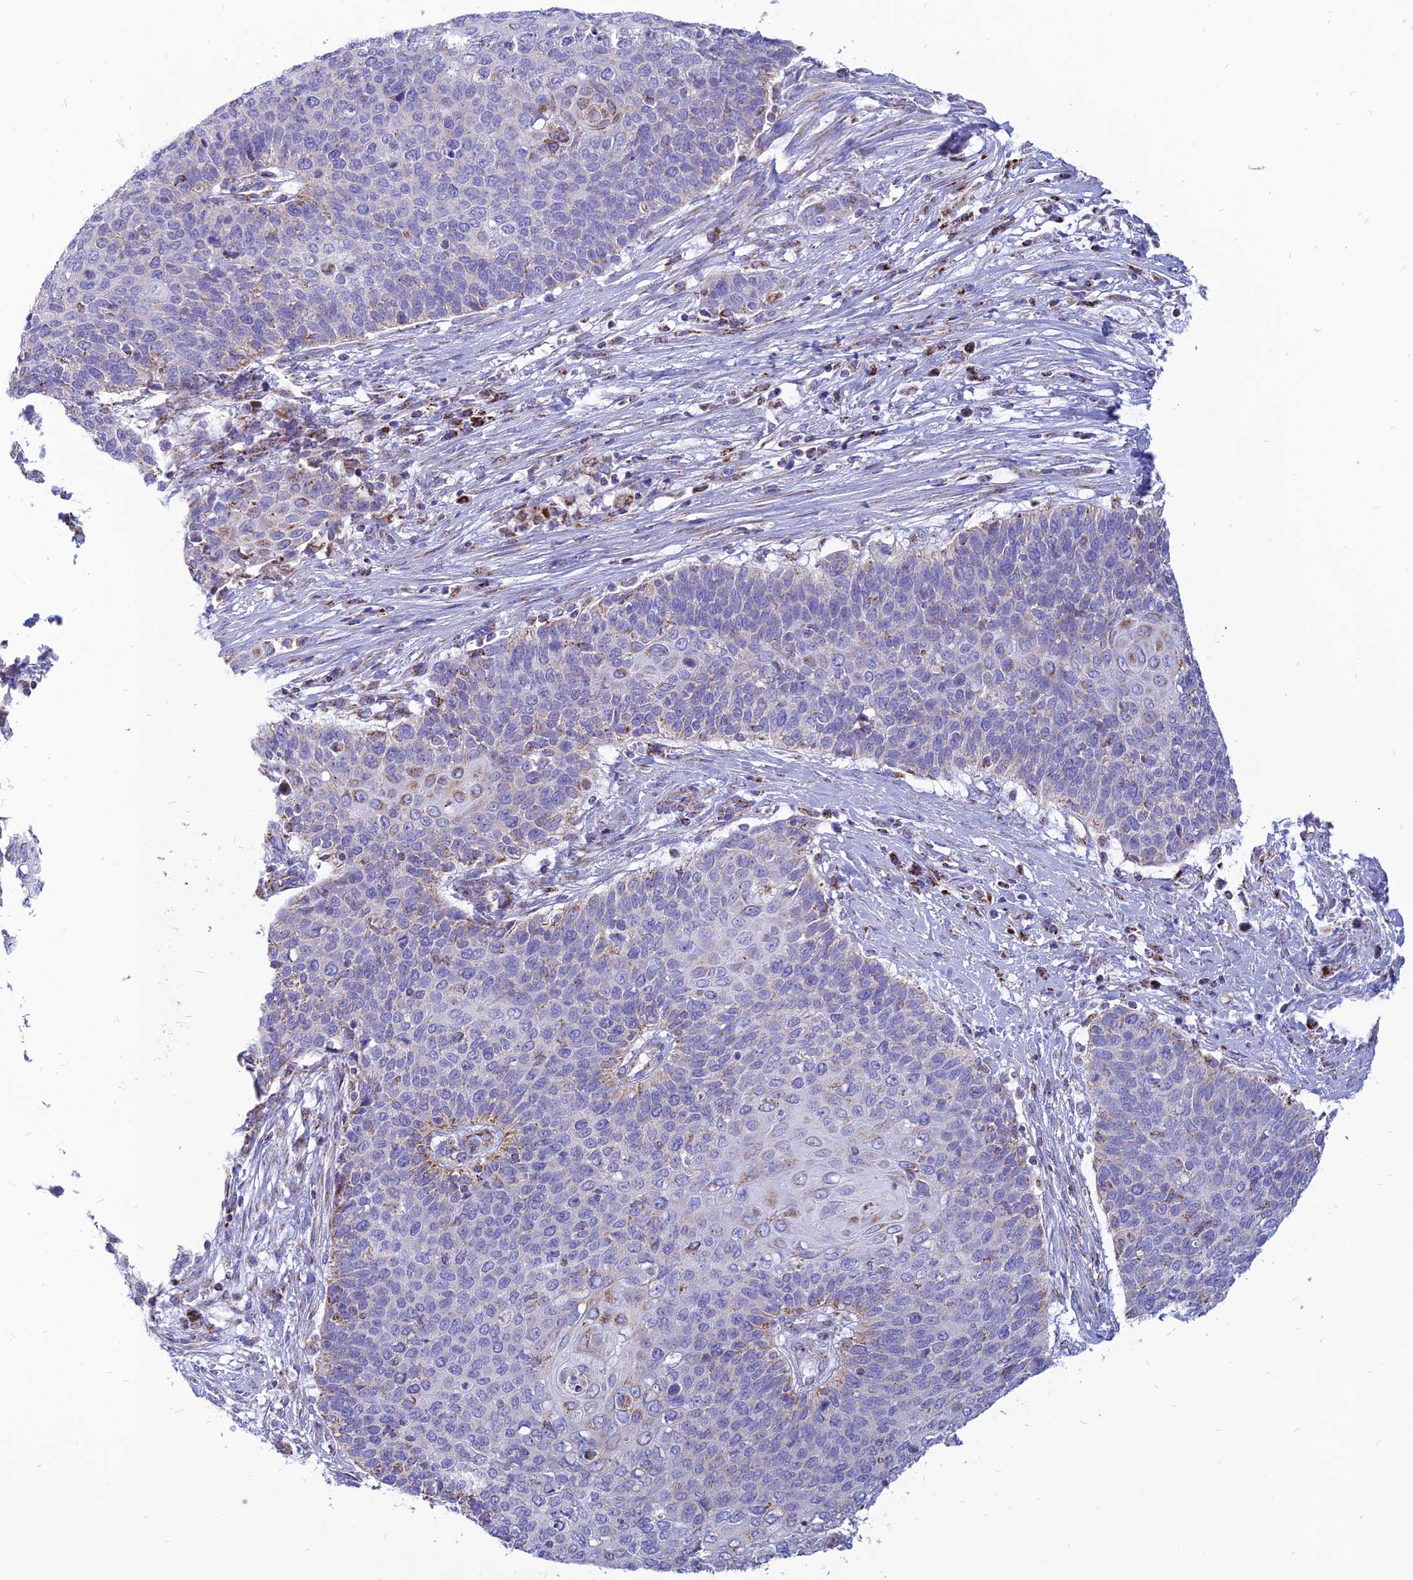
{"staining": {"intensity": "moderate", "quantity": "<25%", "location": "cytoplasmic/membranous"}, "tissue": "cervical cancer", "cell_type": "Tumor cells", "image_type": "cancer", "snomed": [{"axis": "morphology", "description": "Squamous cell carcinoma, NOS"}, {"axis": "topography", "description": "Cervix"}], "caption": "An image of squamous cell carcinoma (cervical) stained for a protein reveals moderate cytoplasmic/membranous brown staining in tumor cells.", "gene": "PACC1", "patient": {"sex": "female", "age": 39}}